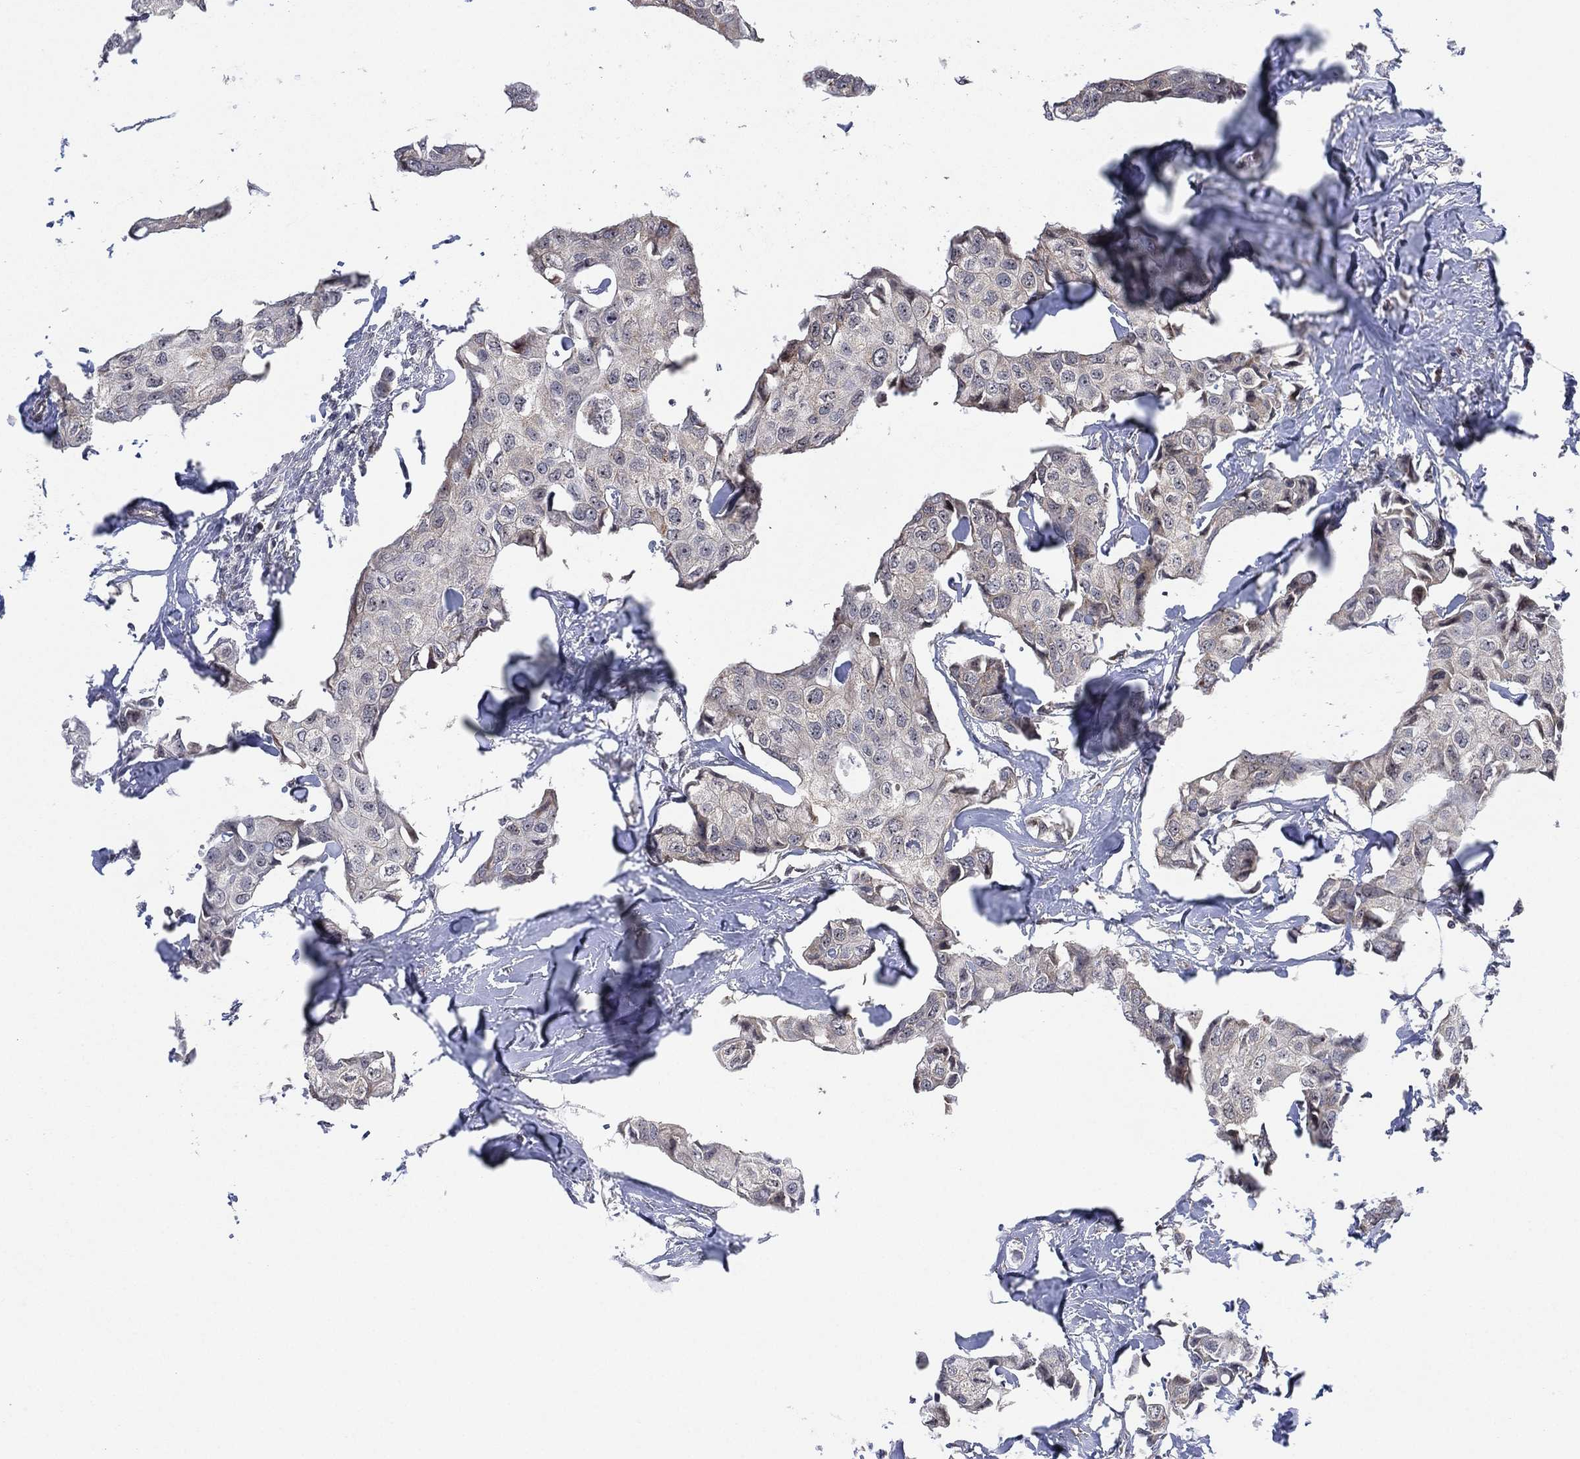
{"staining": {"intensity": "negative", "quantity": "none", "location": "none"}, "tissue": "breast cancer", "cell_type": "Tumor cells", "image_type": "cancer", "snomed": [{"axis": "morphology", "description": "Duct carcinoma"}, {"axis": "topography", "description": "Breast"}], "caption": "An immunohistochemistry (IHC) micrograph of breast intraductal carcinoma is shown. There is no staining in tumor cells of breast intraductal carcinoma.", "gene": "TMCO1", "patient": {"sex": "female", "age": 80}}